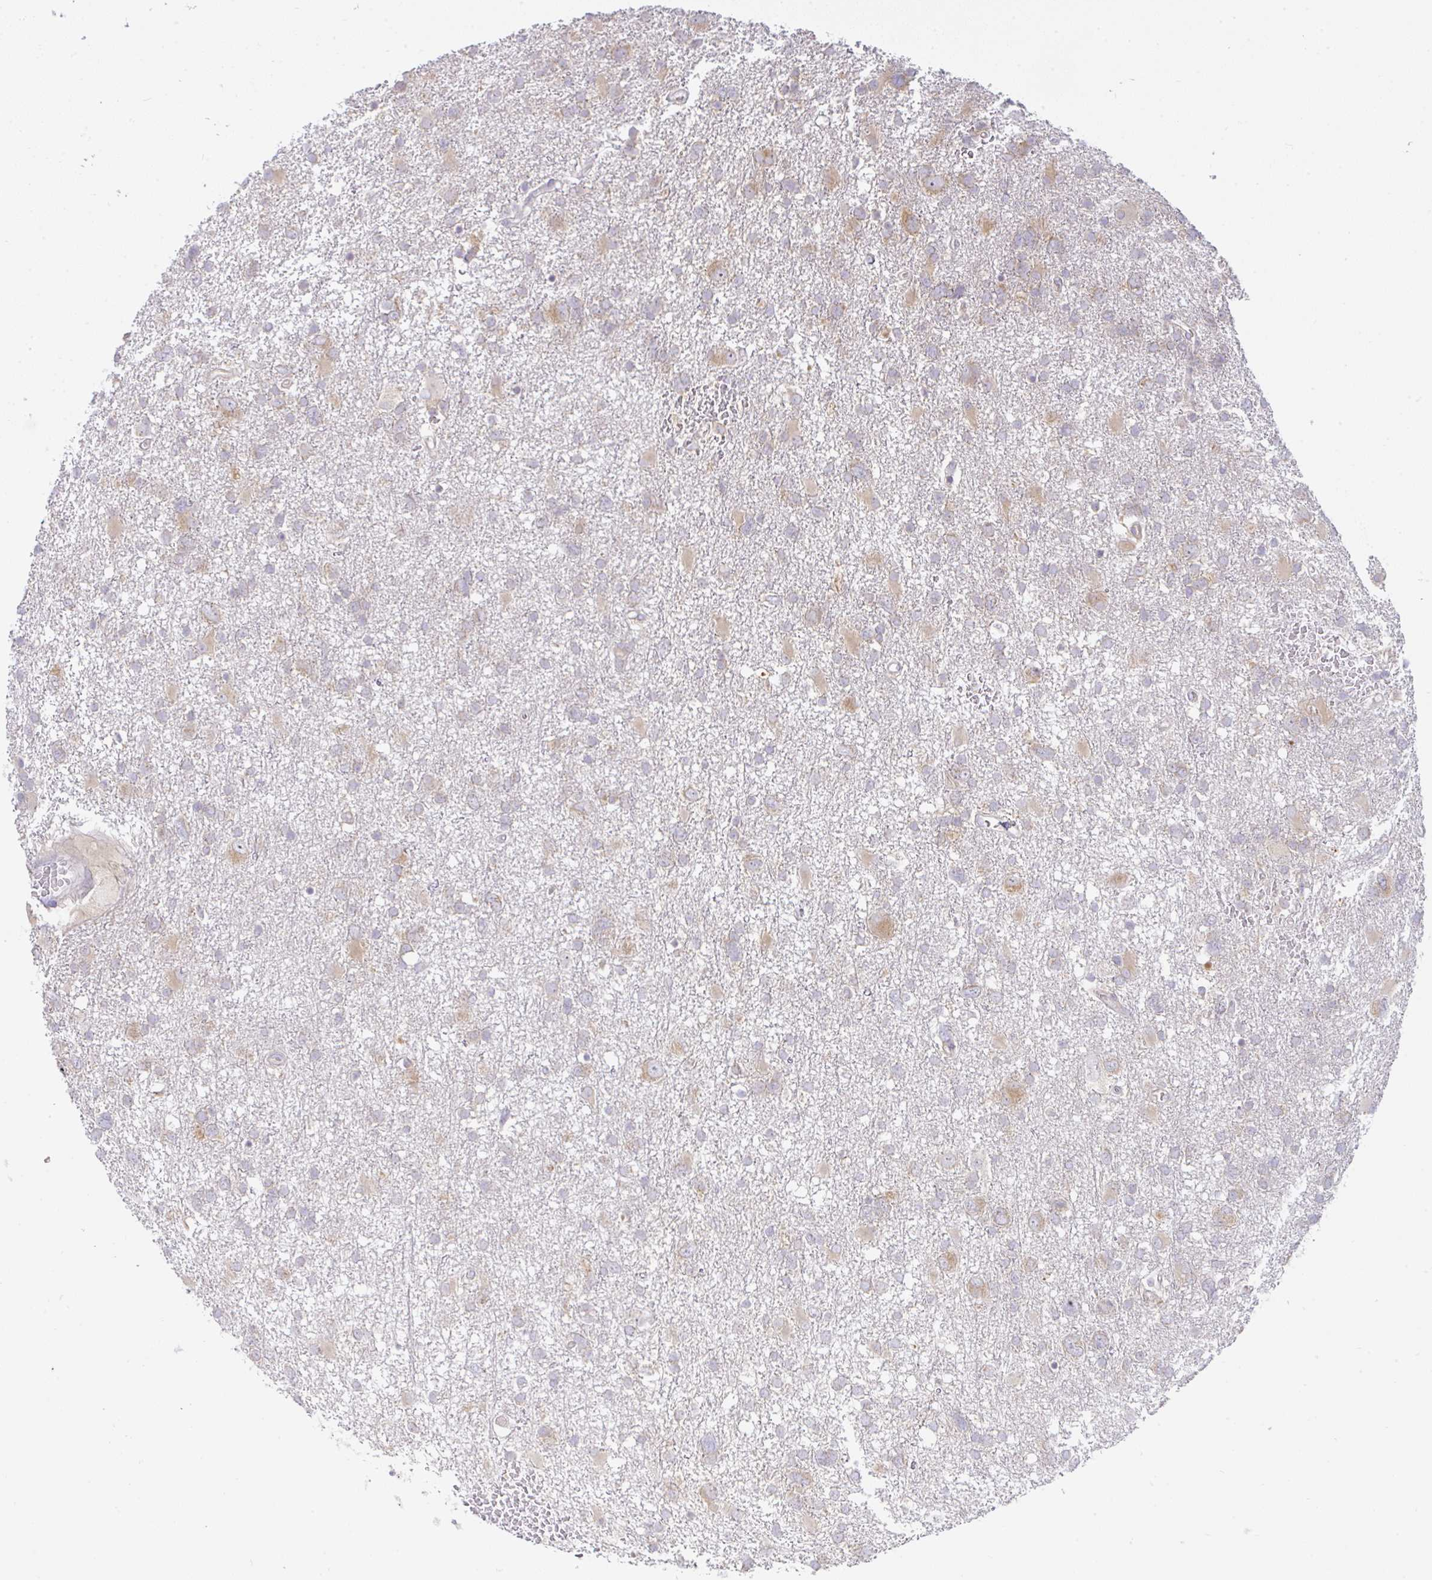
{"staining": {"intensity": "weak", "quantity": "<25%", "location": "cytoplasmic/membranous"}, "tissue": "glioma", "cell_type": "Tumor cells", "image_type": "cancer", "snomed": [{"axis": "morphology", "description": "Glioma, malignant, High grade"}, {"axis": "topography", "description": "Brain"}], "caption": "There is no significant staining in tumor cells of malignant glioma (high-grade). The staining was performed using DAB to visualize the protein expression in brown, while the nuclei were stained in blue with hematoxylin (Magnification: 20x).", "gene": "DERL2", "patient": {"sex": "male", "age": 61}}